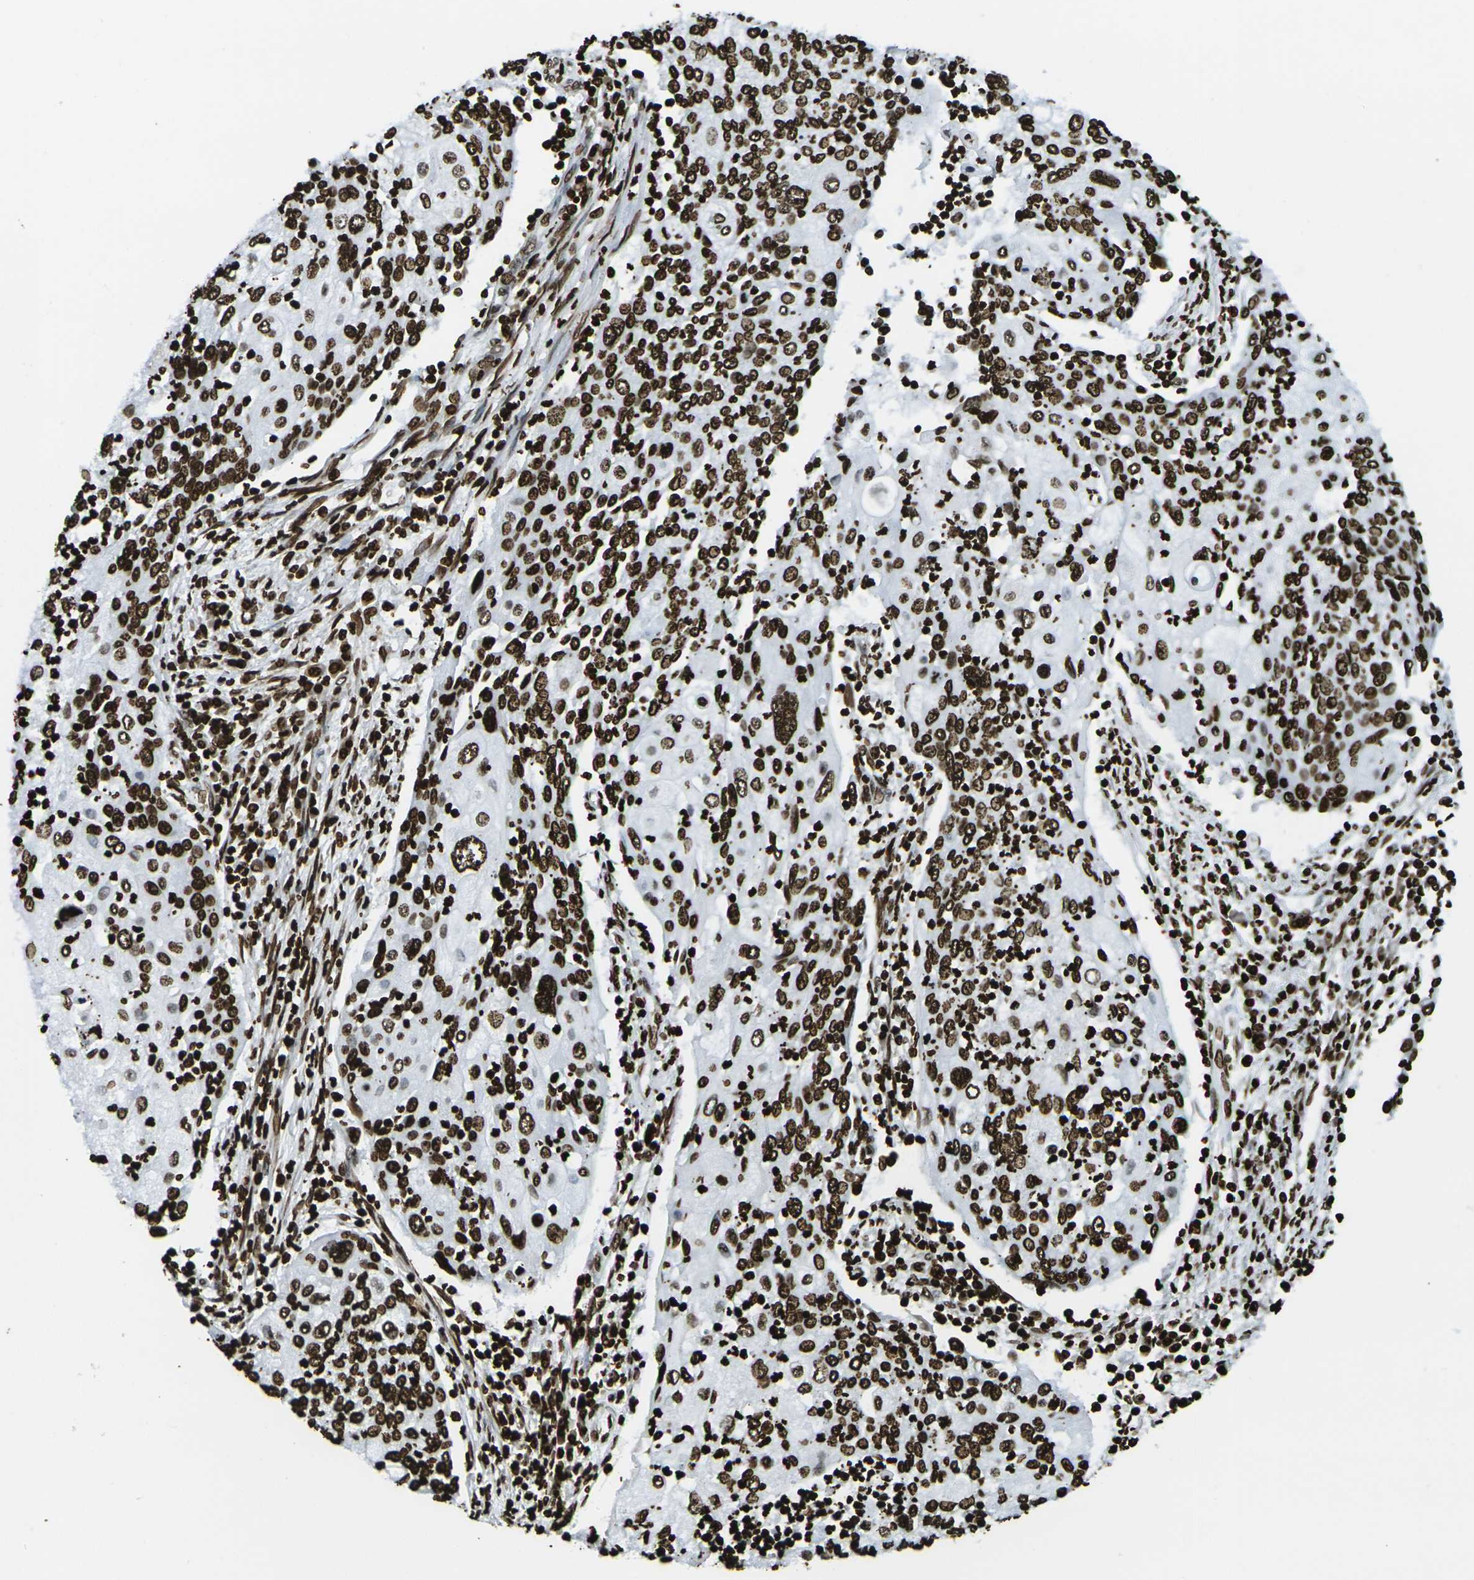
{"staining": {"intensity": "strong", "quantity": ">75%", "location": "nuclear"}, "tissue": "cervical cancer", "cell_type": "Tumor cells", "image_type": "cancer", "snomed": [{"axis": "morphology", "description": "Squamous cell carcinoma, NOS"}, {"axis": "topography", "description": "Cervix"}], "caption": "Strong nuclear positivity is appreciated in approximately >75% of tumor cells in cervical squamous cell carcinoma.", "gene": "H1-2", "patient": {"sex": "female", "age": 40}}